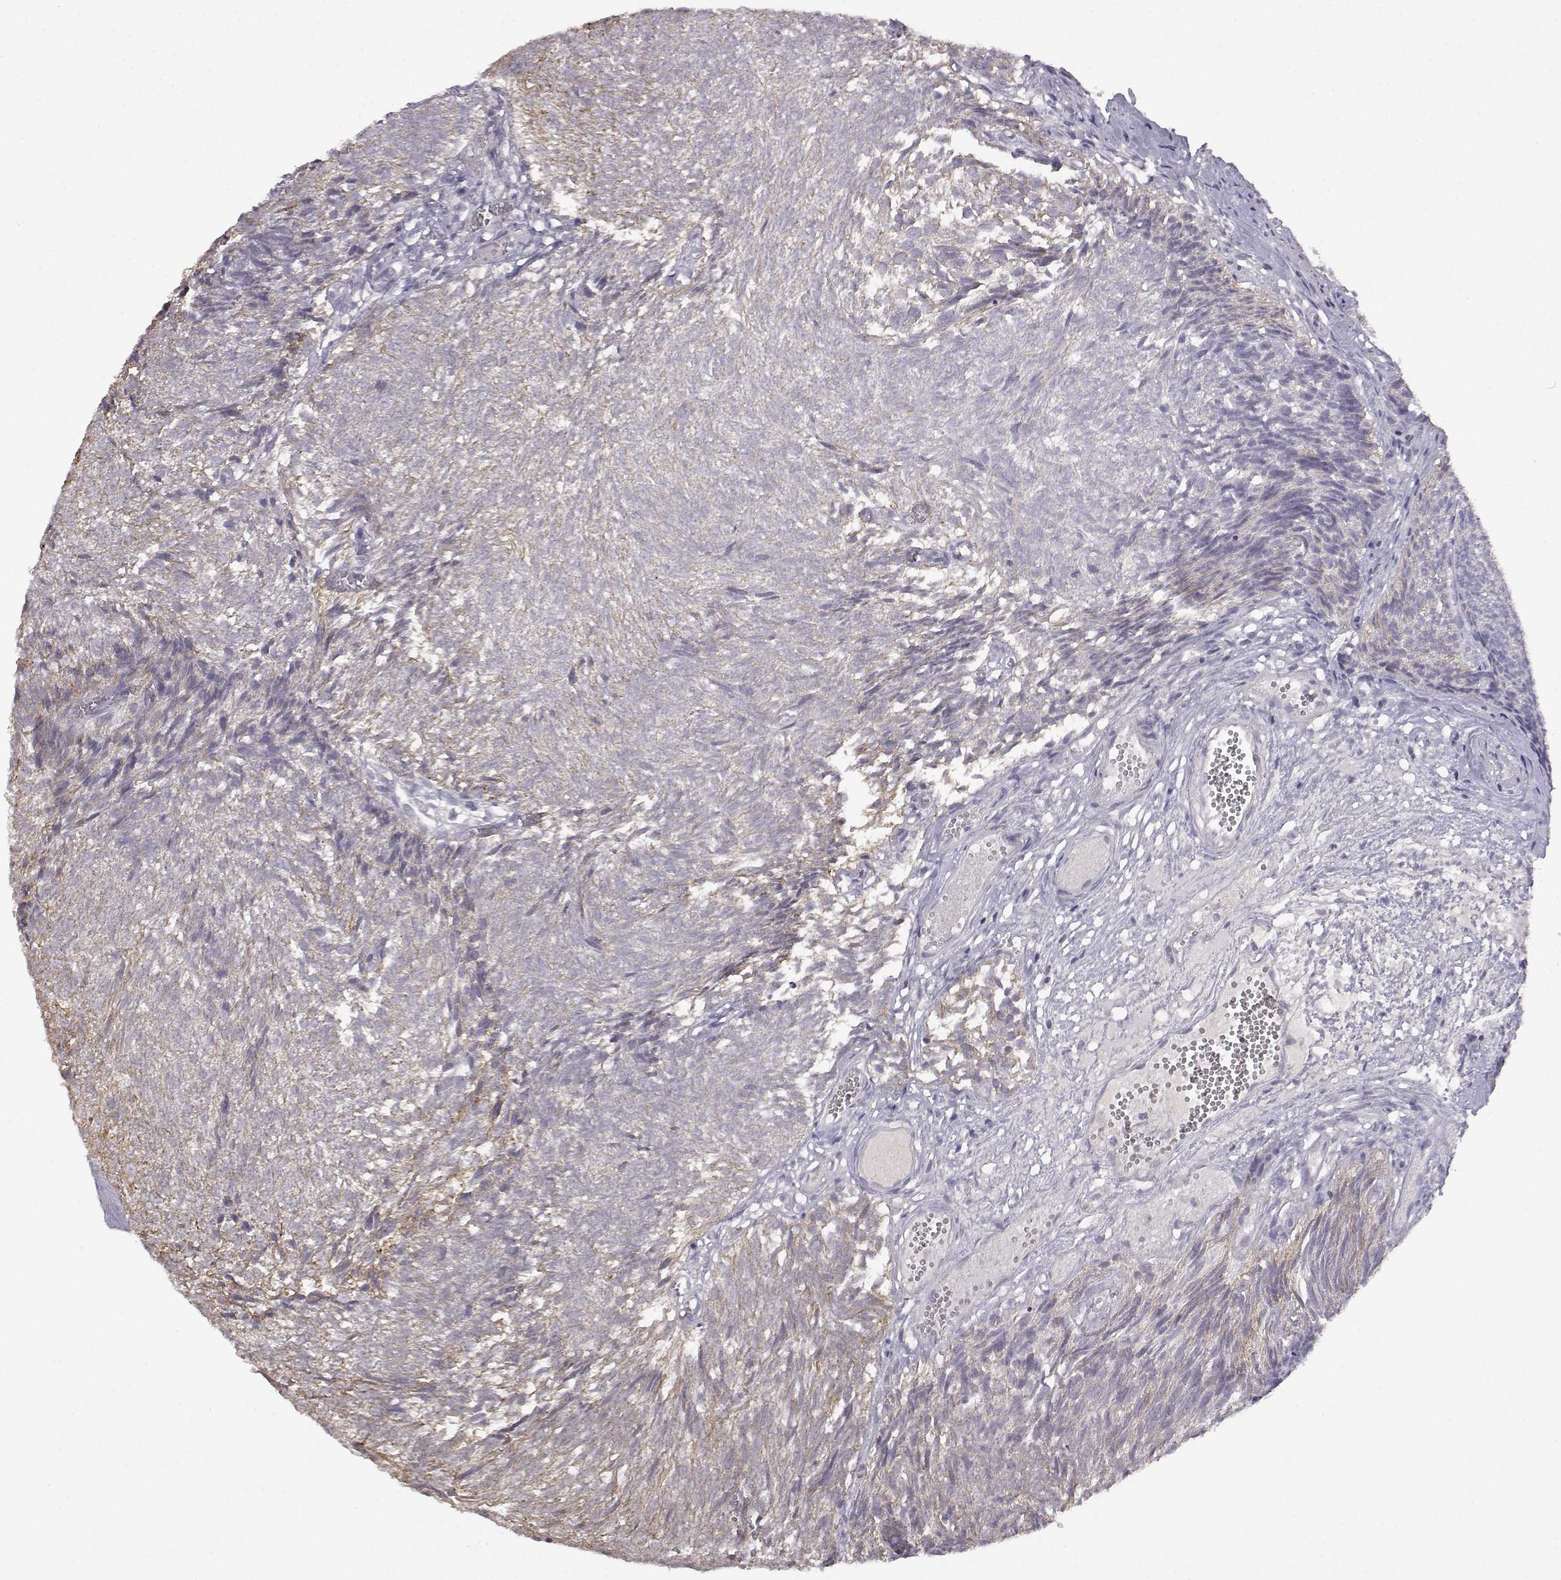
{"staining": {"intensity": "negative", "quantity": "none", "location": "none"}, "tissue": "urothelial cancer", "cell_type": "Tumor cells", "image_type": "cancer", "snomed": [{"axis": "morphology", "description": "Urothelial carcinoma, Low grade"}, {"axis": "topography", "description": "Urinary bladder"}], "caption": "An immunohistochemistry image of urothelial cancer is shown. There is no staining in tumor cells of urothelial cancer.", "gene": "DDC", "patient": {"sex": "male", "age": 77}}